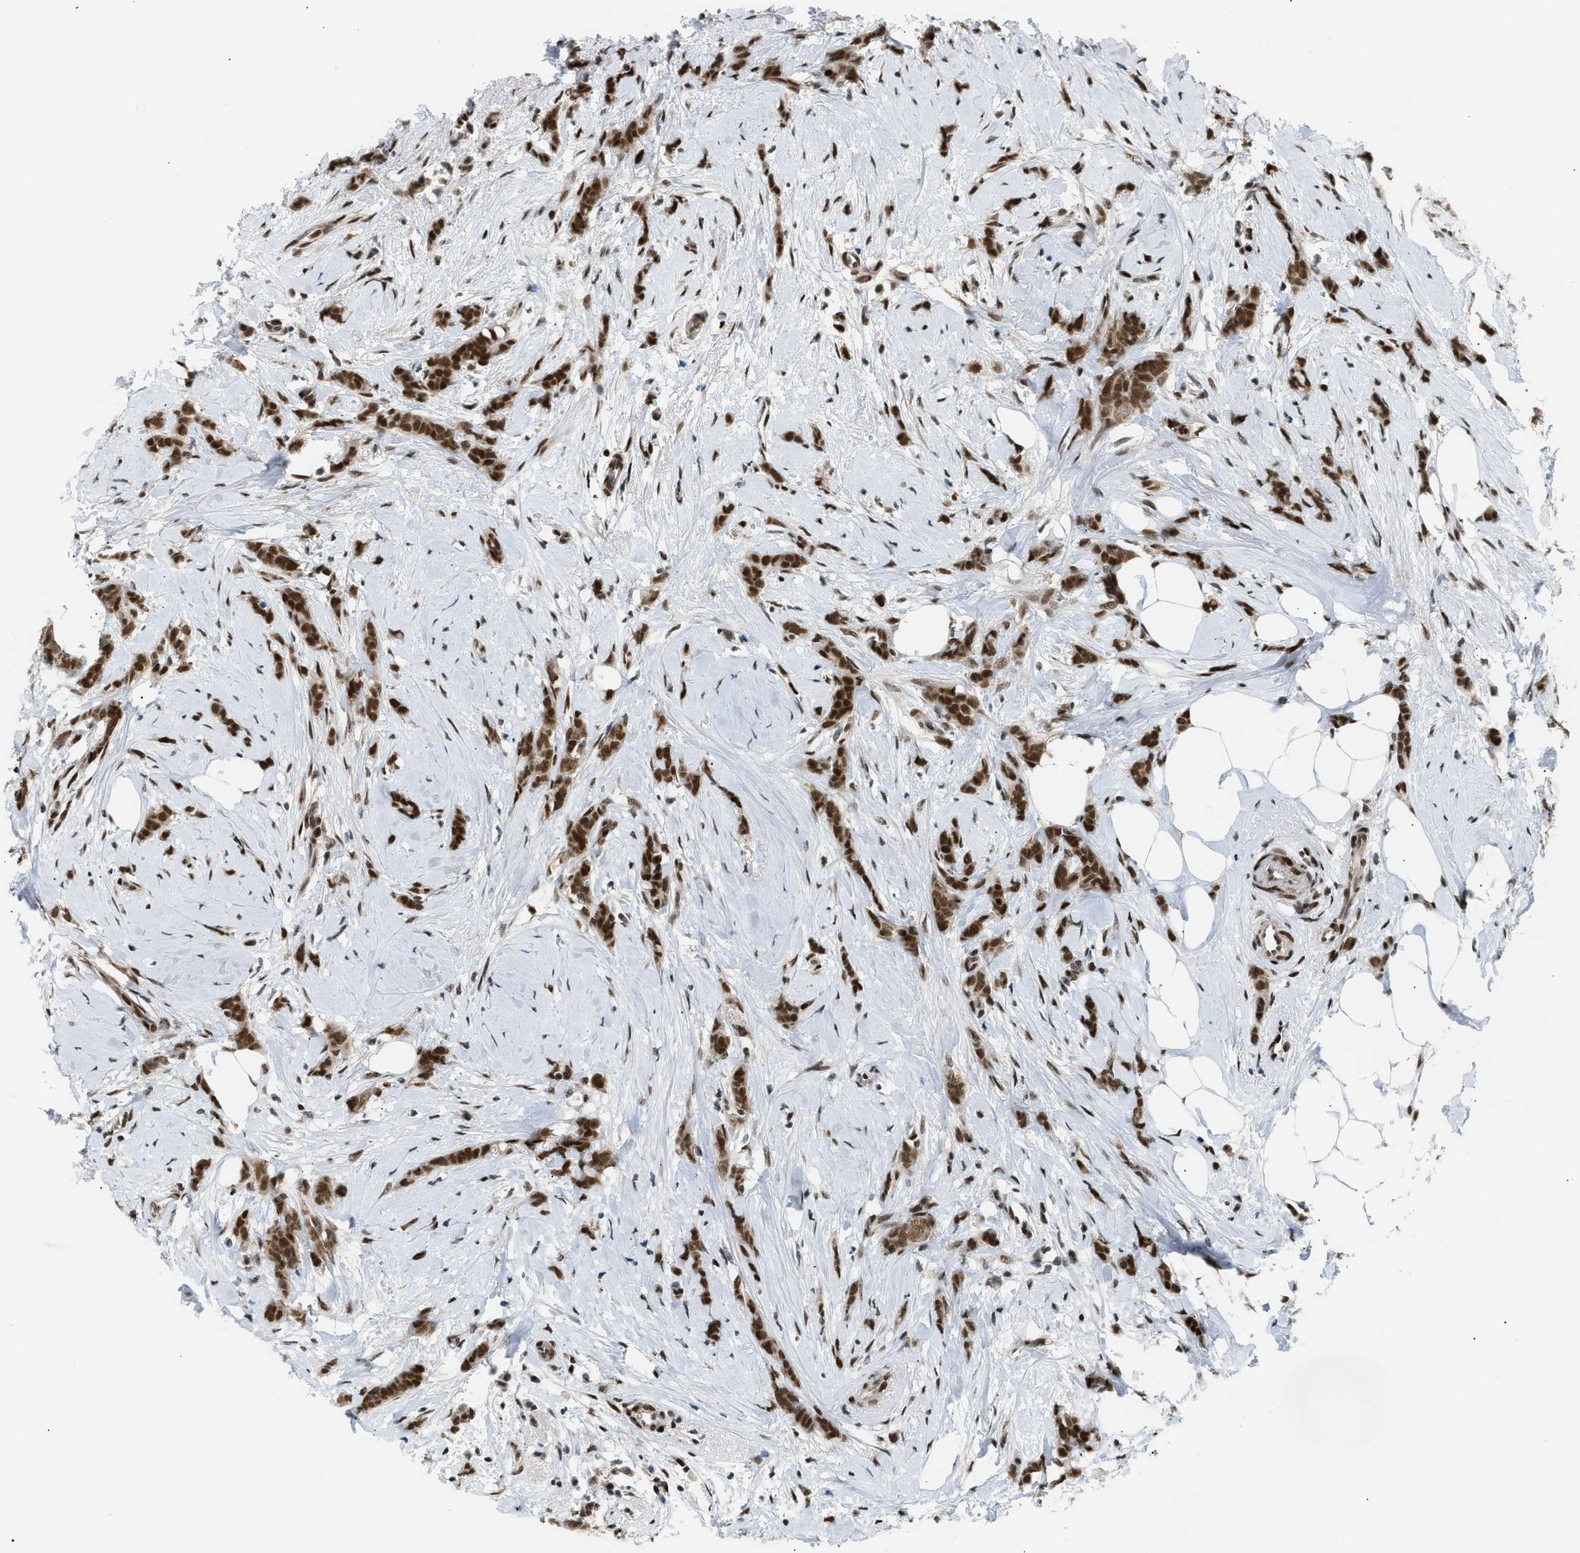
{"staining": {"intensity": "strong", "quantity": ">75%", "location": "nuclear"}, "tissue": "breast cancer", "cell_type": "Tumor cells", "image_type": "cancer", "snomed": [{"axis": "morphology", "description": "Lobular carcinoma, in situ"}, {"axis": "morphology", "description": "Lobular carcinoma"}, {"axis": "topography", "description": "Breast"}], "caption": "The micrograph demonstrates staining of breast cancer (lobular carcinoma), revealing strong nuclear protein positivity (brown color) within tumor cells. The staining is performed using DAB brown chromogen to label protein expression. The nuclei are counter-stained blue using hematoxylin.", "gene": "SSBP2", "patient": {"sex": "female", "age": 41}}